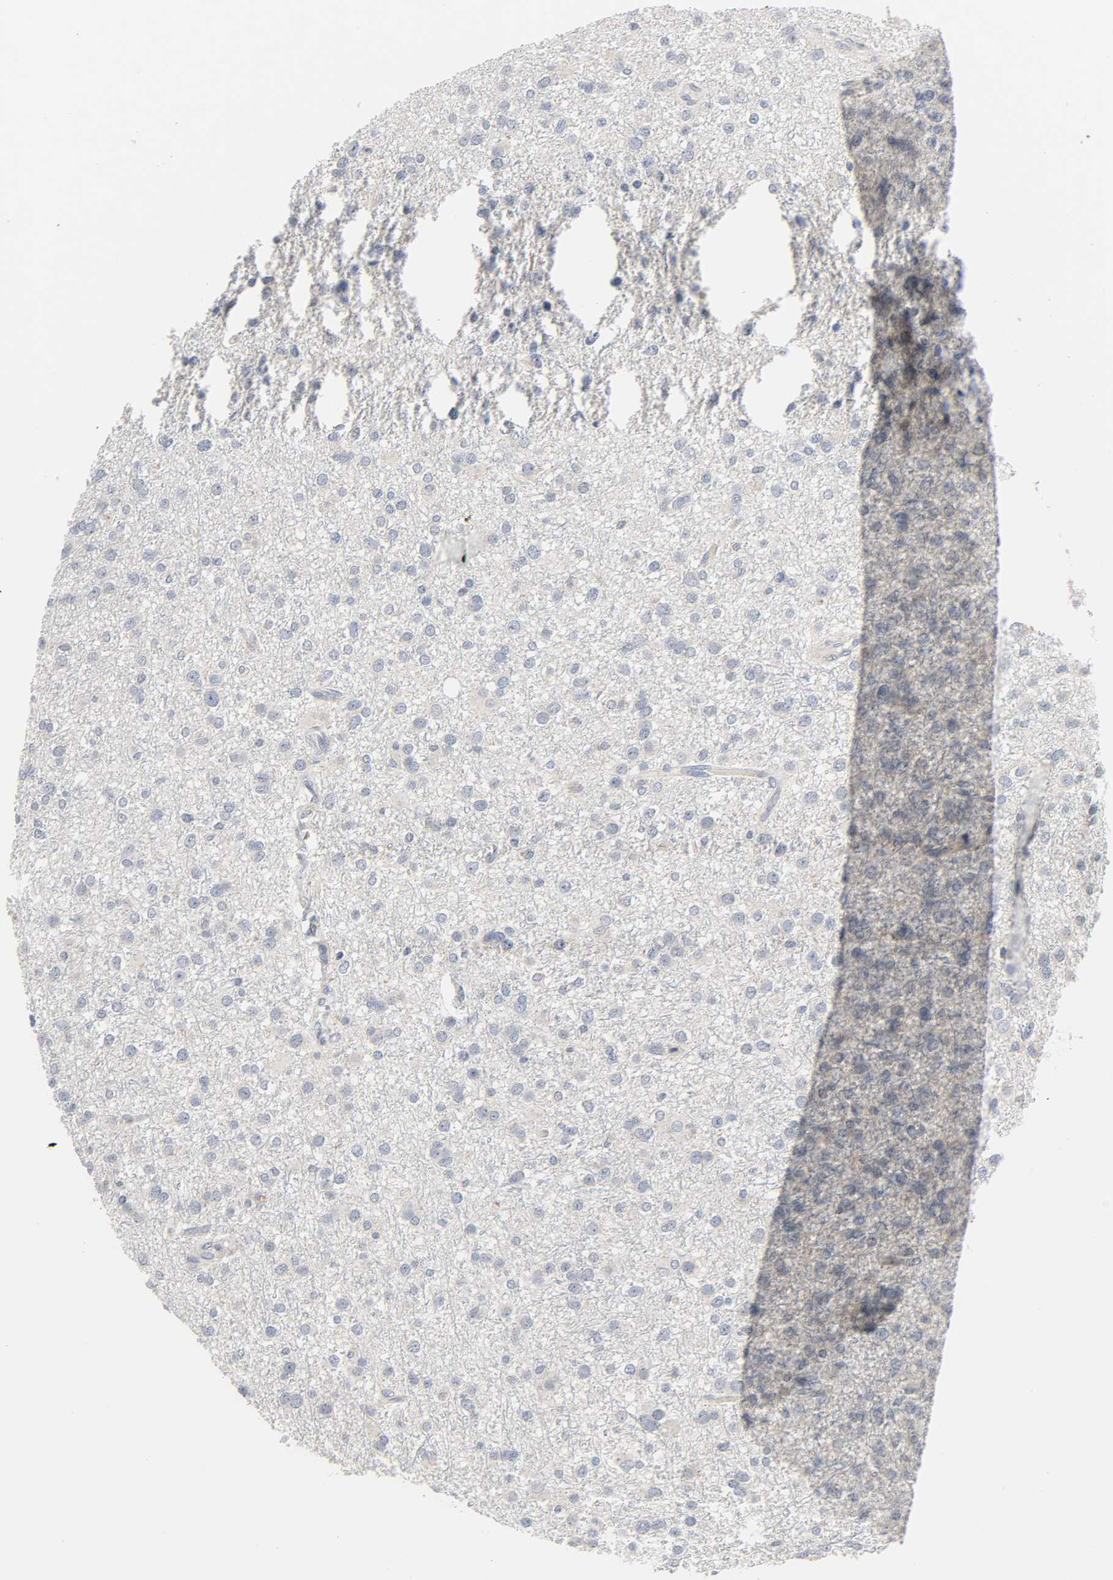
{"staining": {"intensity": "negative", "quantity": "none", "location": "none"}, "tissue": "glioma", "cell_type": "Tumor cells", "image_type": "cancer", "snomed": [{"axis": "morphology", "description": "Glioma, malignant, Low grade"}, {"axis": "topography", "description": "Brain"}], "caption": "This image is of glioma stained with IHC to label a protein in brown with the nuclei are counter-stained blue. There is no positivity in tumor cells.", "gene": "CLIP1", "patient": {"sex": "male", "age": 42}}